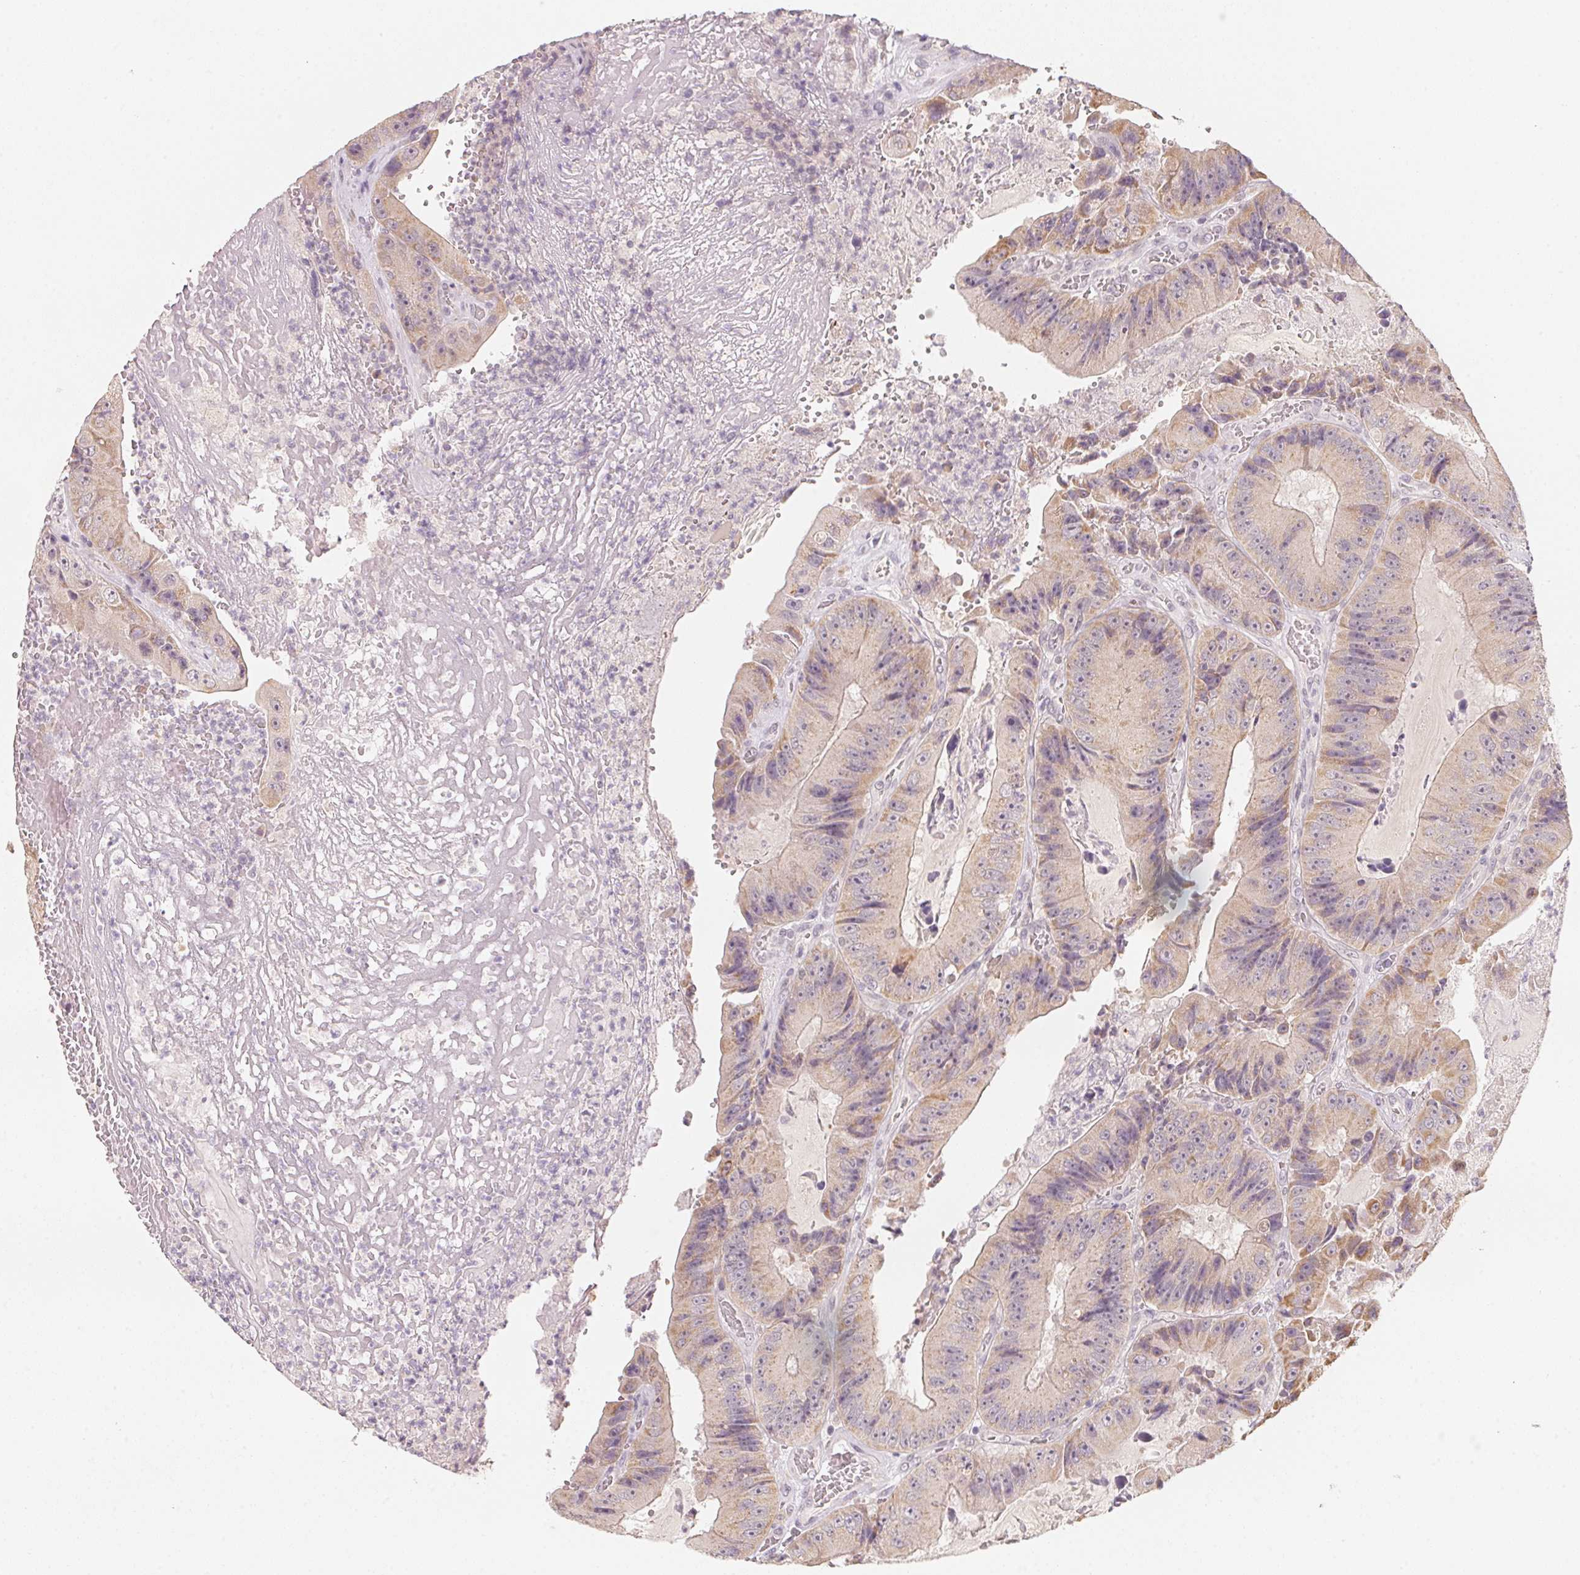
{"staining": {"intensity": "weak", "quantity": ">75%", "location": "cytoplasmic/membranous"}, "tissue": "colorectal cancer", "cell_type": "Tumor cells", "image_type": "cancer", "snomed": [{"axis": "morphology", "description": "Adenocarcinoma, NOS"}, {"axis": "topography", "description": "Colon"}], "caption": "Protein analysis of adenocarcinoma (colorectal) tissue shows weak cytoplasmic/membranous expression in about >75% of tumor cells.", "gene": "ANKRD31", "patient": {"sex": "female", "age": 86}}